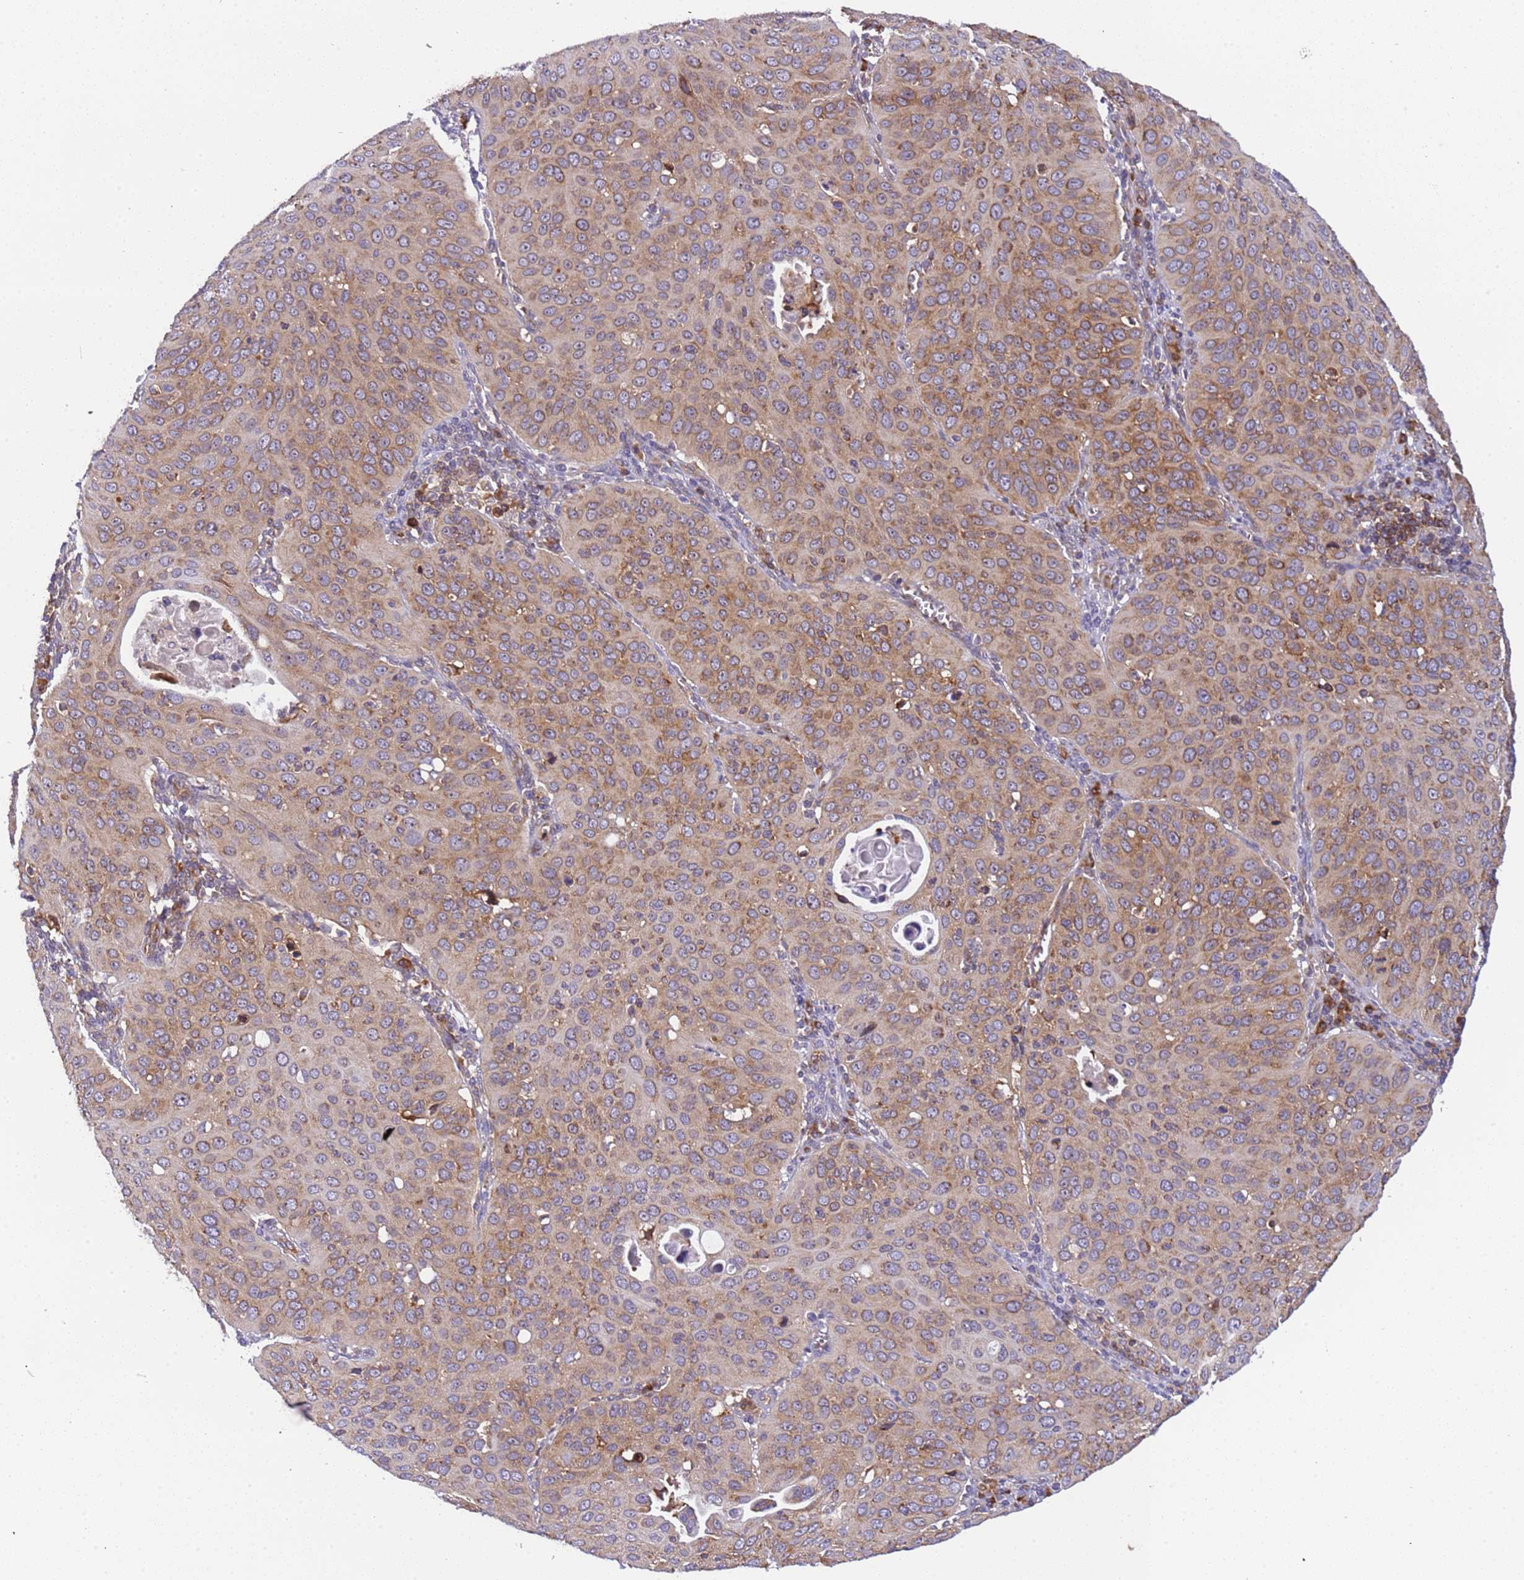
{"staining": {"intensity": "moderate", "quantity": ">75%", "location": "cytoplasmic/membranous"}, "tissue": "cervical cancer", "cell_type": "Tumor cells", "image_type": "cancer", "snomed": [{"axis": "morphology", "description": "Squamous cell carcinoma, NOS"}, {"axis": "topography", "description": "Cervix"}], "caption": "Moderate cytoplasmic/membranous positivity for a protein is appreciated in about >75% of tumor cells of squamous cell carcinoma (cervical) using IHC.", "gene": "RPL36", "patient": {"sex": "female", "age": 36}}